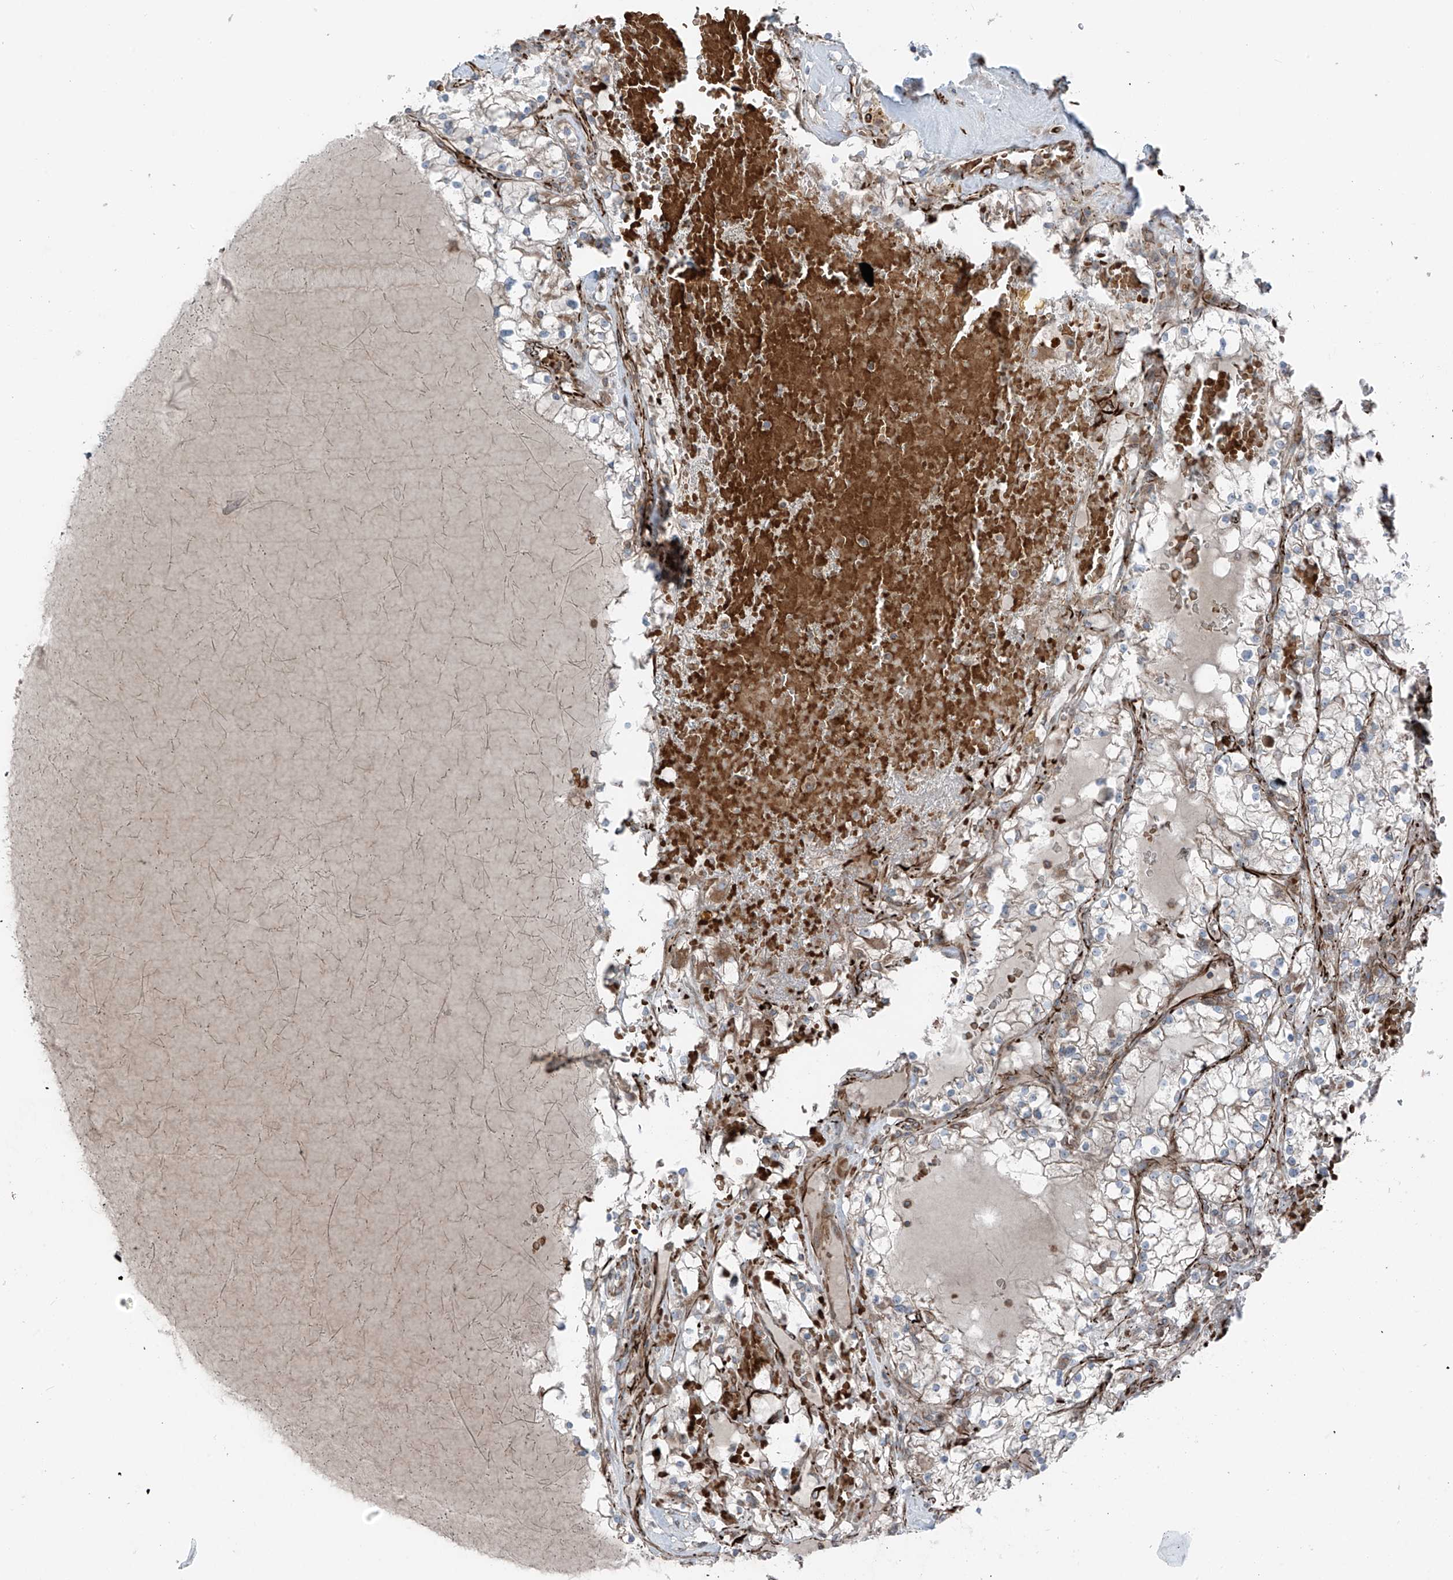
{"staining": {"intensity": "negative", "quantity": "none", "location": "none"}, "tissue": "renal cancer", "cell_type": "Tumor cells", "image_type": "cancer", "snomed": [{"axis": "morphology", "description": "Normal tissue, NOS"}, {"axis": "morphology", "description": "Adenocarcinoma, NOS"}, {"axis": "topography", "description": "Kidney"}], "caption": "Tumor cells are negative for brown protein staining in renal adenocarcinoma.", "gene": "ERLEC1", "patient": {"sex": "male", "age": 68}}